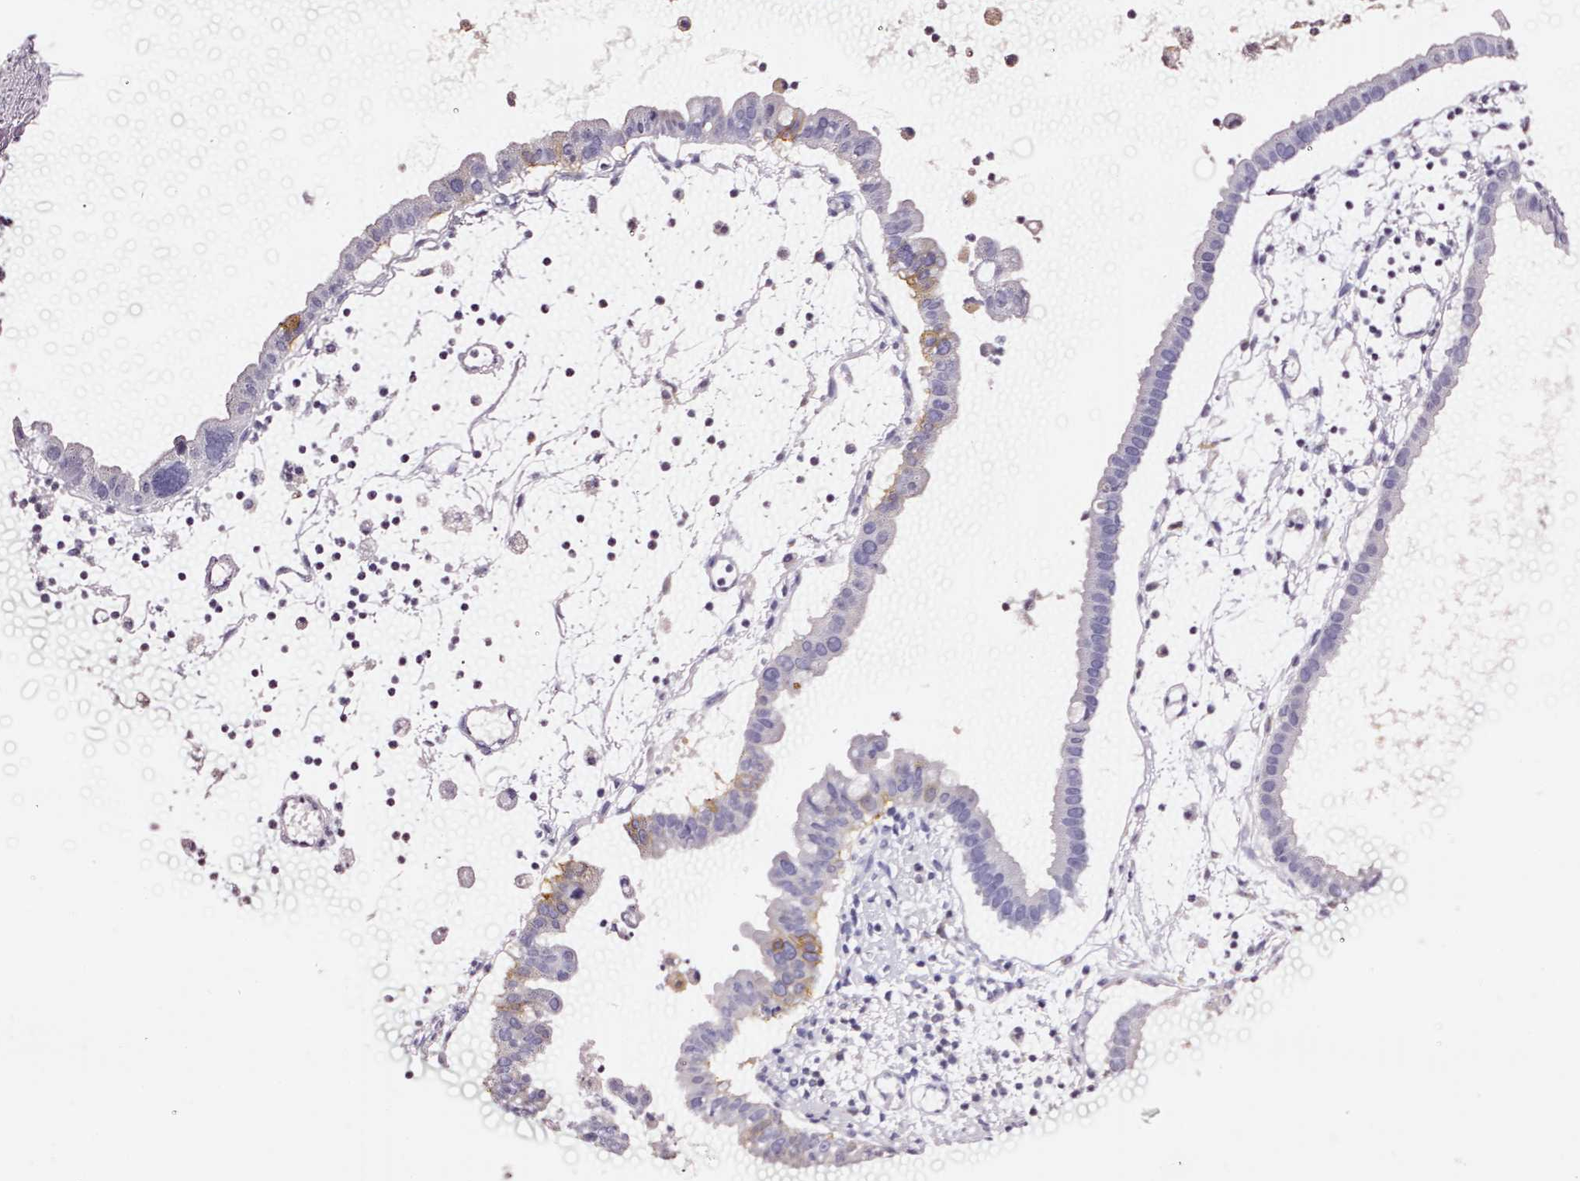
{"staining": {"intensity": "moderate", "quantity": "<25%", "location": "cytoplasmic/membranous"}, "tissue": "ovarian cancer", "cell_type": "Tumor cells", "image_type": "cancer", "snomed": [{"axis": "morphology", "description": "Cystadenocarcinoma, mucinous, NOS"}, {"axis": "topography", "description": "Ovary"}], "caption": "Brown immunohistochemical staining in ovarian cancer shows moderate cytoplasmic/membranous expression in approximately <25% of tumor cells.", "gene": "CYB561A3", "patient": {"sex": "female", "age": 61}}